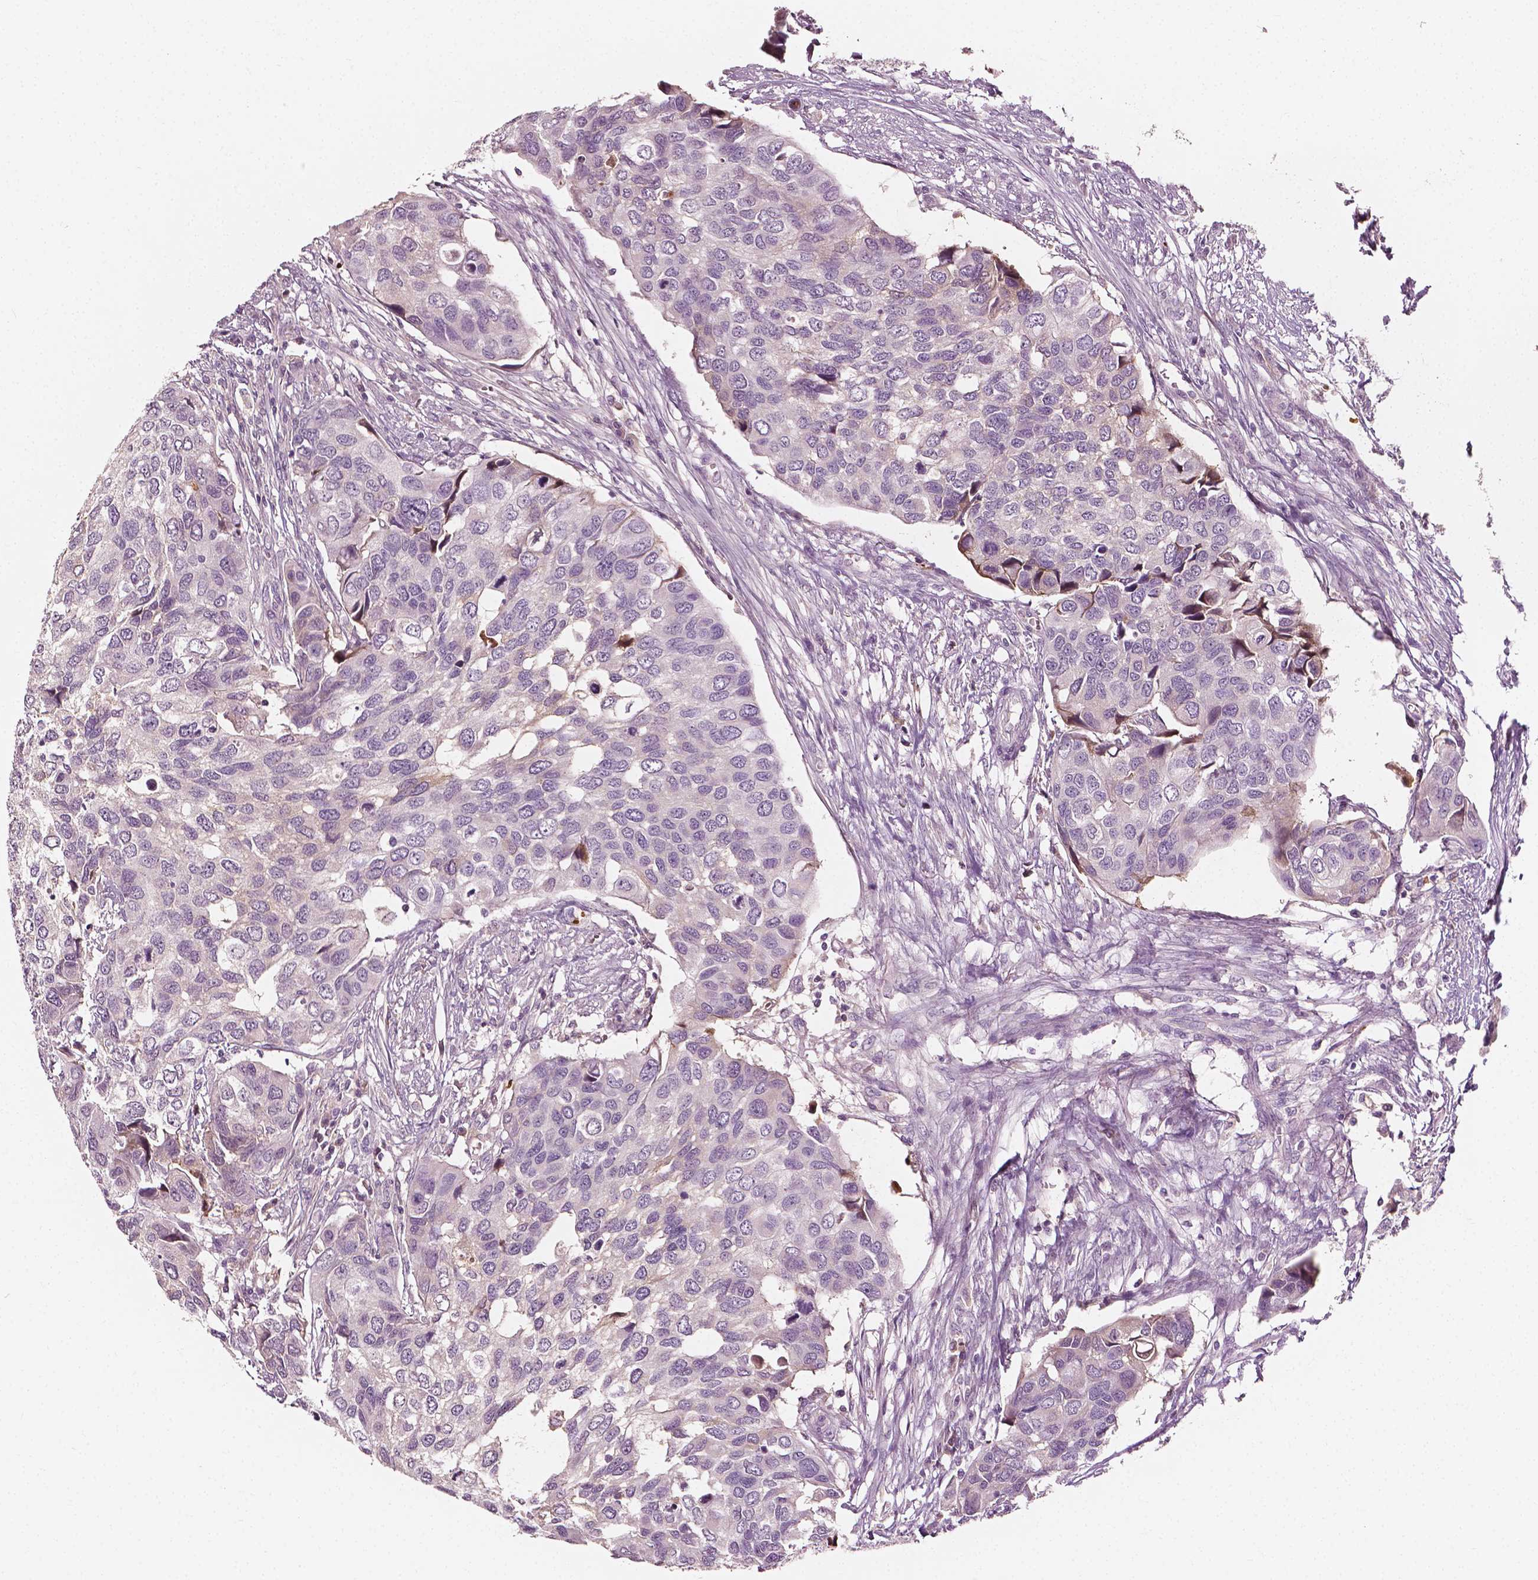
{"staining": {"intensity": "negative", "quantity": "none", "location": "none"}, "tissue": "urothelial cancer", "cell_type": "Tumor cells", "image_type": "cancer", "snomed": [{"axis": "morphology", "description": "Urothelial carcinoma, High grade"}, {"axis": "topography", "description": "Urinary bladder"}], "caption": "Immunohistochemistry image of urothelial carcinoma (high-grade) stained for a protein (brown), which demonstrates no expression in tumor cells.", "gene": "APOA4", "patient": {"sex": "male", "age": 60}}